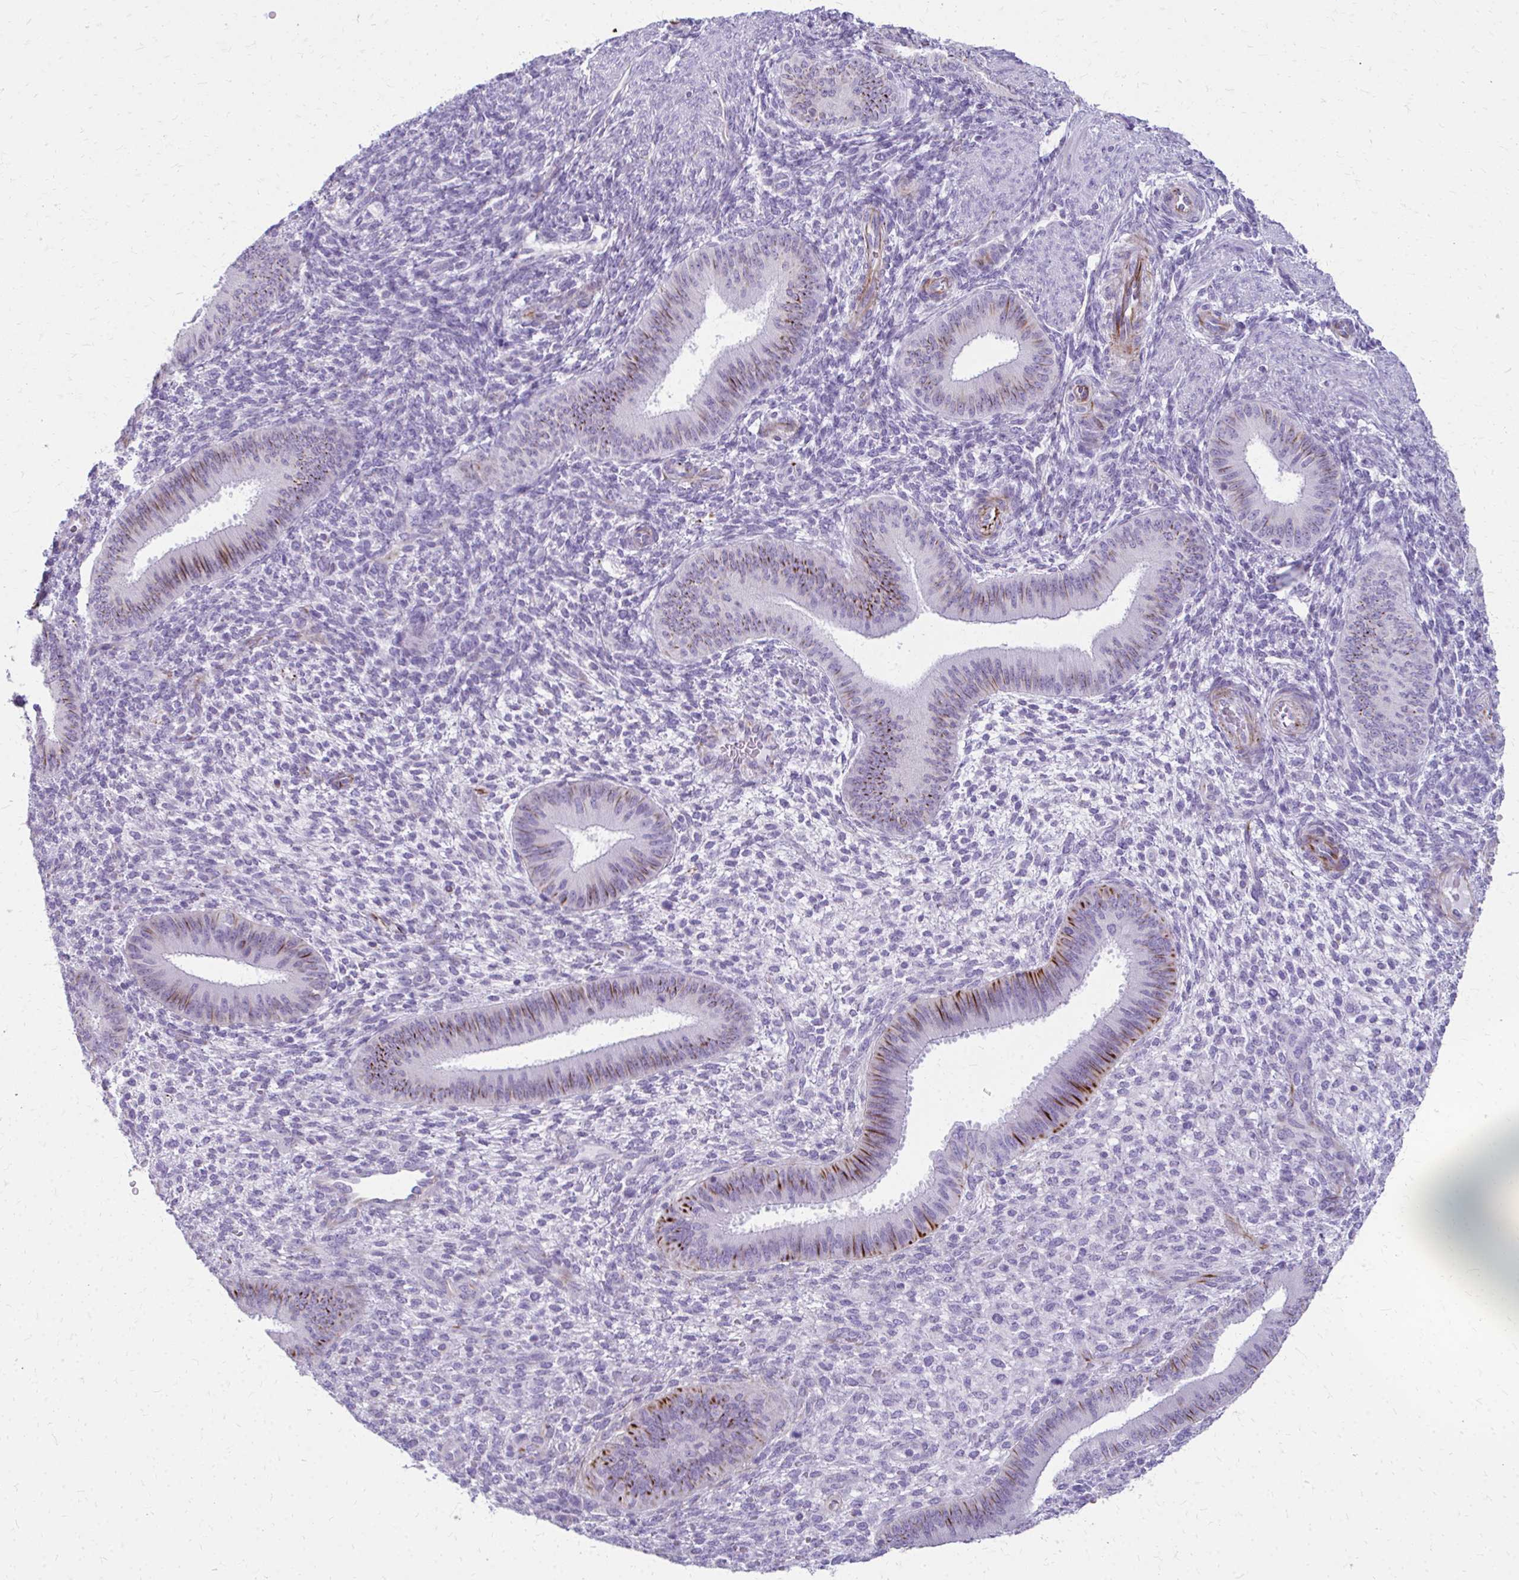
{"staining": {"intensity": "negative", "quantity": "none", "location": "none"}, "tissue": "endometrium", "cell_type": "Cells in endometrial stroma", "image_type": "normal", "snomed": [{"axis": "morphology", "description": "Normal tissue, NOS"}, {"axis": "topography", "description": "Endometrium"}], "caption": "Endometrium stained for a protein using IHC exhibits no staining cells in endometrial stroma.", "gene": "TRIM6", "patient": {"sex": "female", "age": 39}}